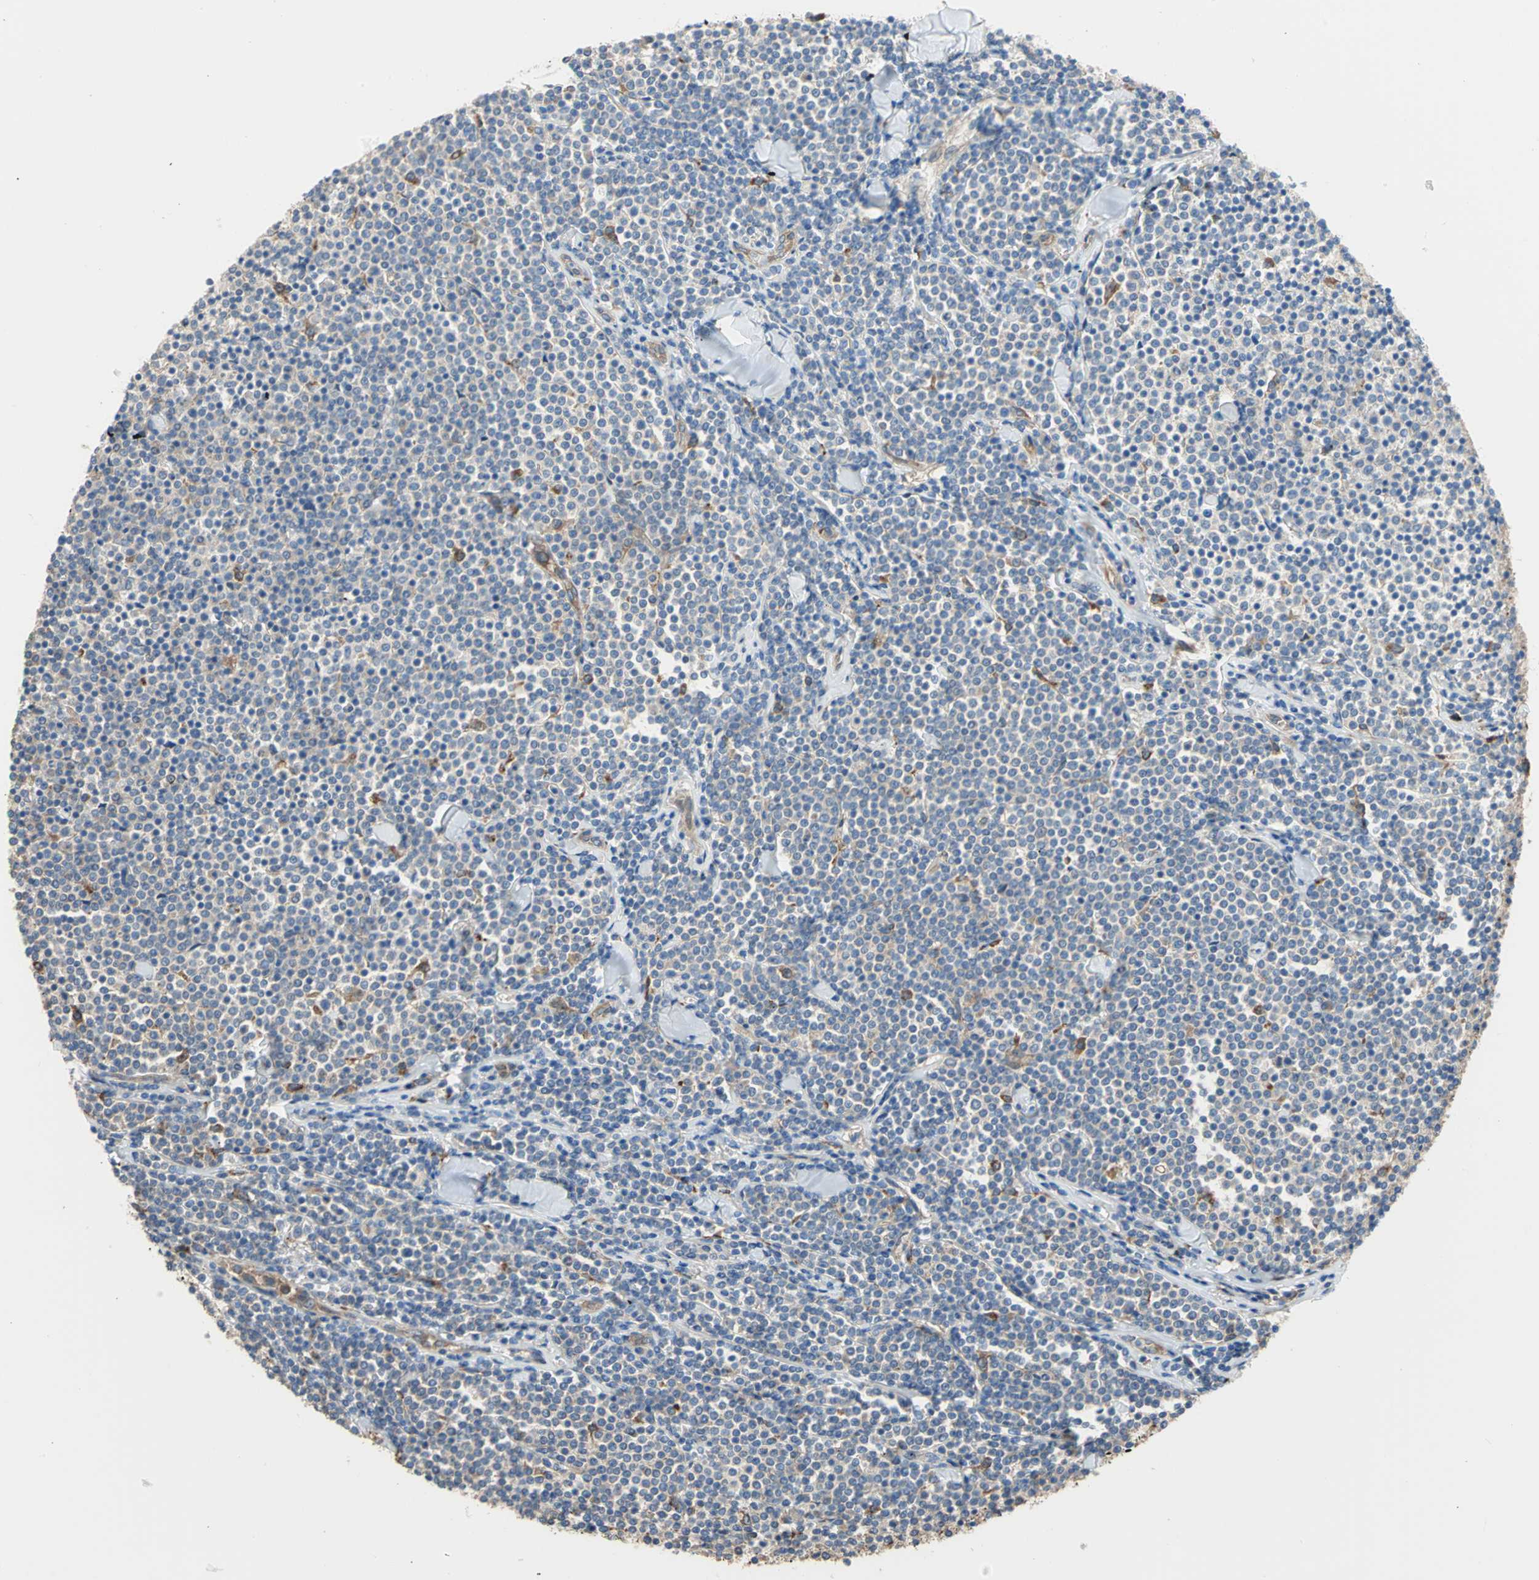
{"staining": {"intensity": "negative", "quantity": "none", "location": "none"}, "tissue": "lymphoma", "cell_type": "Tumor cells", "image_type": "cancer", "snomed": [{"axis": "morphology", "description": "Malignant lymphoma, non-Hodgkin's type, Low grade"}, {"axis": "topography", "description": "Soft tissue"}], "caption": "This is an IHC histopathology image of human lymphoma. There is no staining in tumor cells.", "gene": "DIAPH2", "patient": {"sex": "male", "age": 92}}